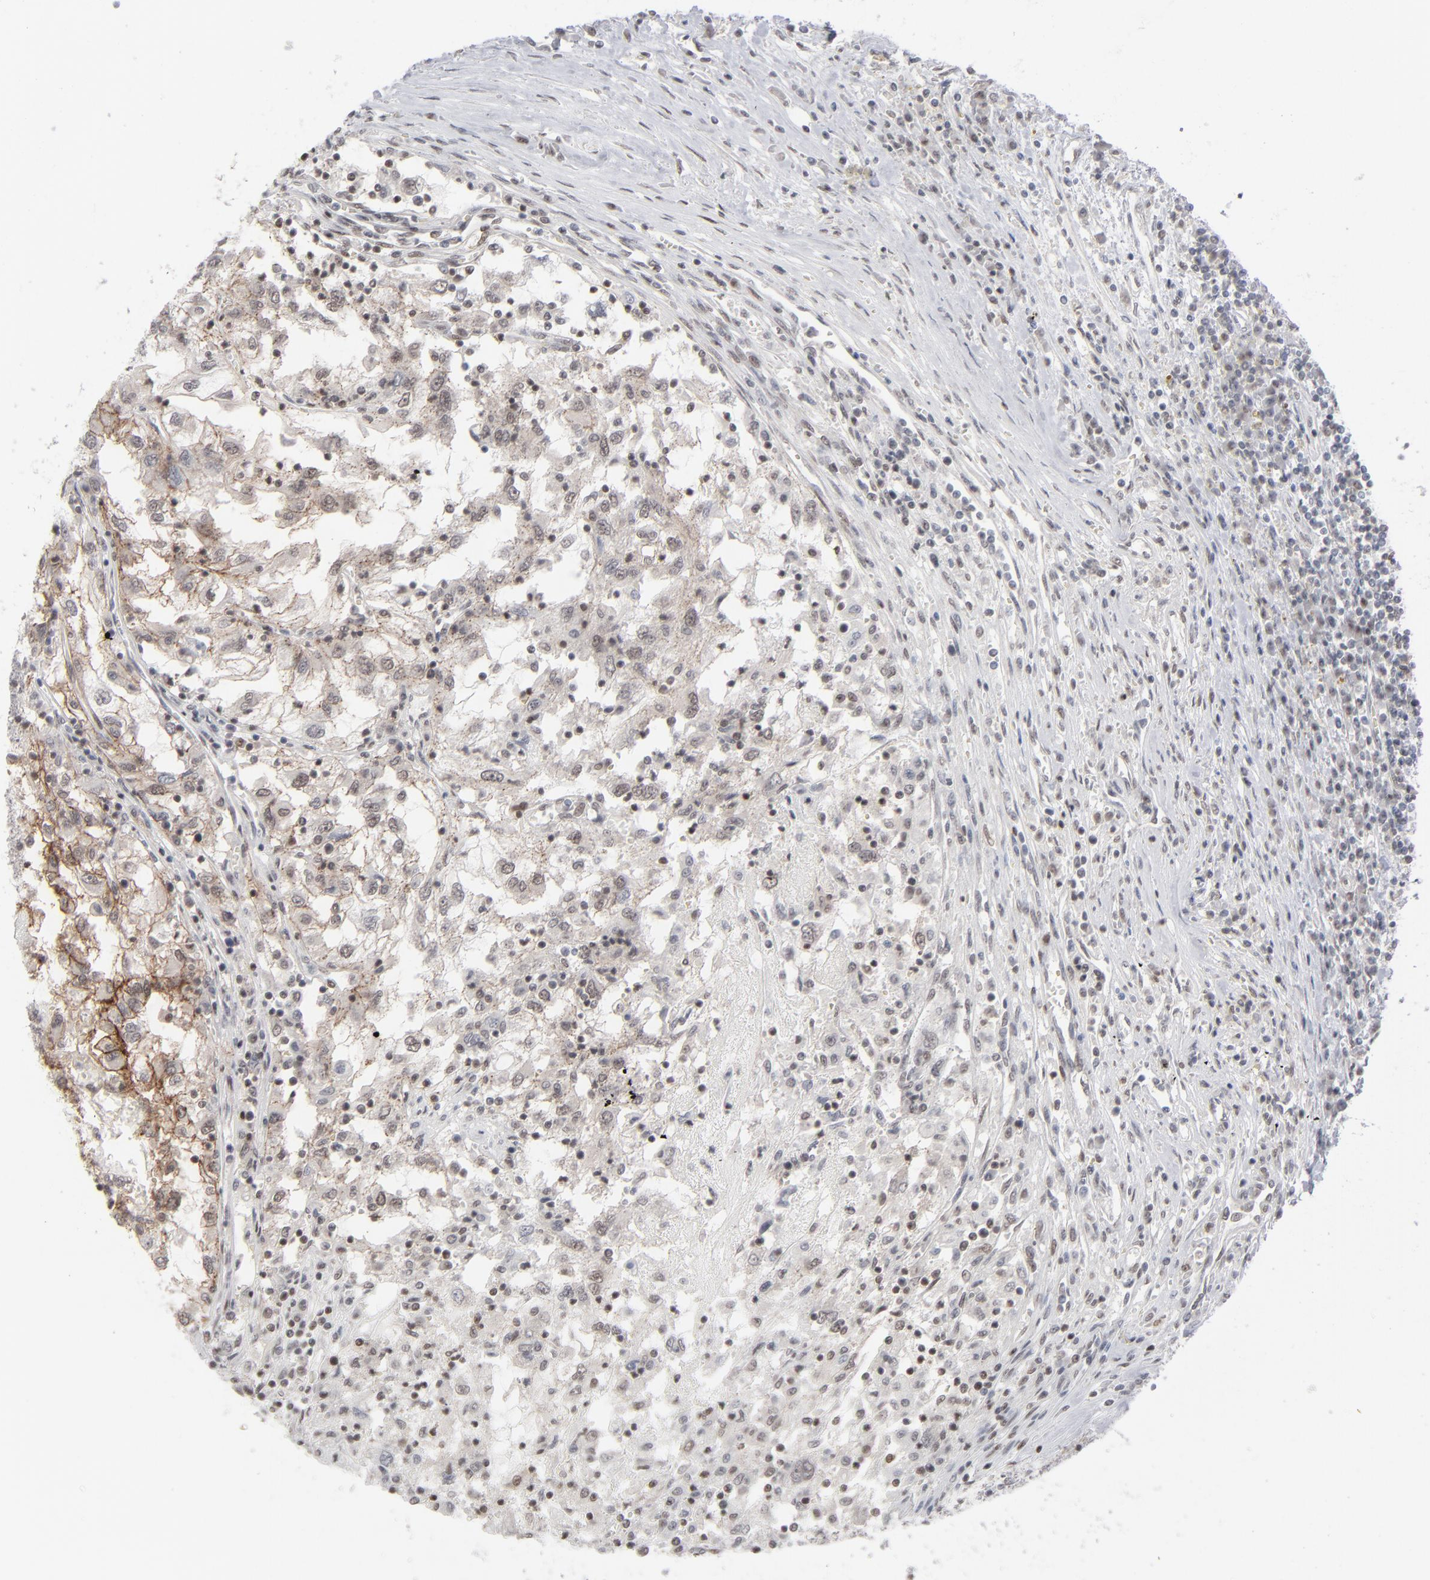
{"staining": {"intensity": "moderate", "quantity": ">75%", "location": "cytoplasmic/membranous"}, "tissue": "renal cancer", "cell_type": "Tumor cells", "image_type": "cancer", "snomed": [{"axis": "morphology", "description": "Normal tissue, NOS"}, {"axis": "morphology", "description": "Adenocarcinoma, NOS"}, {"axis": "topography", "description": "Kidney"}], "caption": "Renal cancer (adenocarcinoma) stained for a protein shows moderate cytoplasmic/membranous positivity in tumor cells.", "gene": "IRF9", "patient": {"sex": "male", "age": 71}}